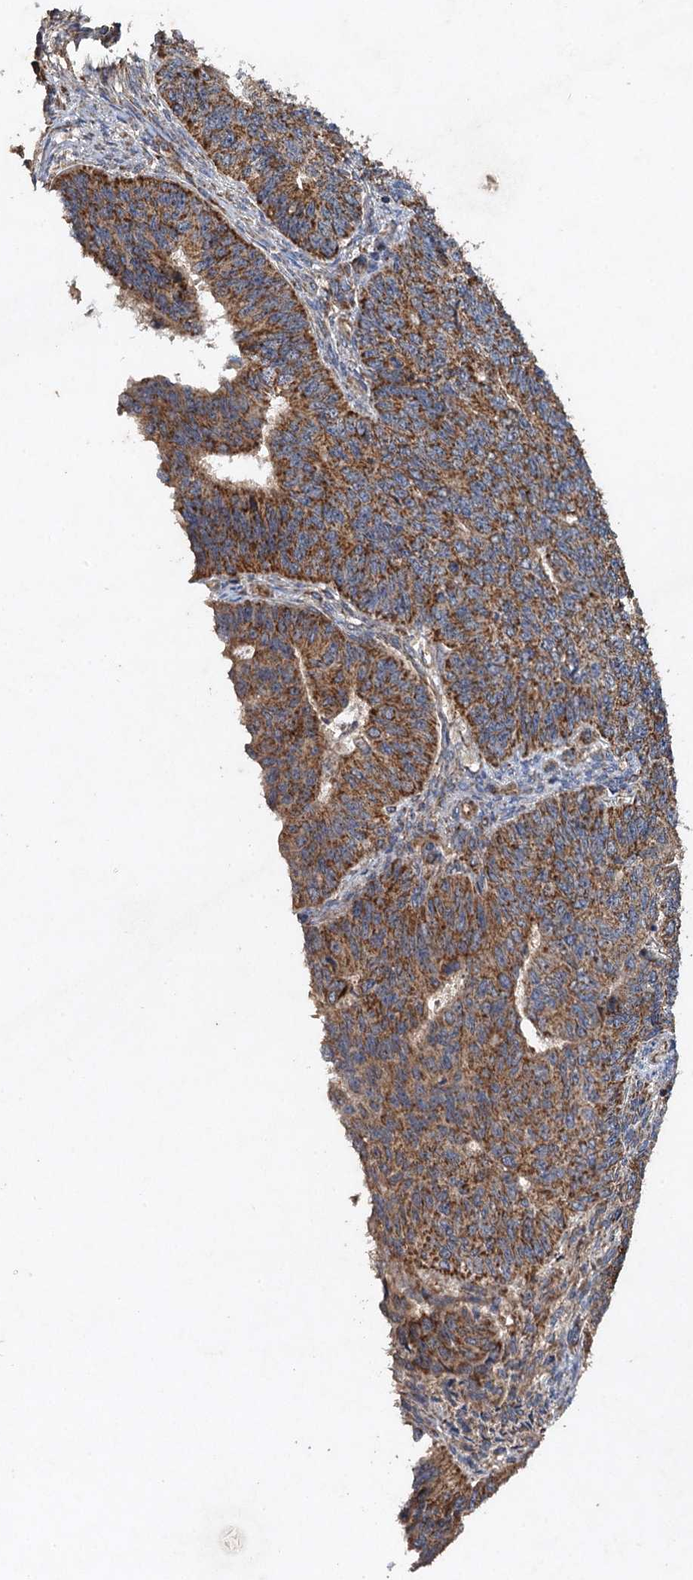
{"staining": {"intensity": "moderate", "quantity": ">75%", "location": "cytoplasmic/membranous"}, "tissue": "endometrial cancer", "cell_type": "Tumor cells", "image_type": "cancer", "snomed": [{"axis": "morphology", "description": "Adenocarcinoma, NOS"}, {"axis": "topography", "description": "Endometrium"}], "caption": "Endometrial cancer stained with immunohistochemistry (IHC) reveals moderate cytoplasmic/membranous positivity in approximately >75% of tumor cells.", "gene": "NDUFA13", "patient": {"sex": "female", "age": 32}}